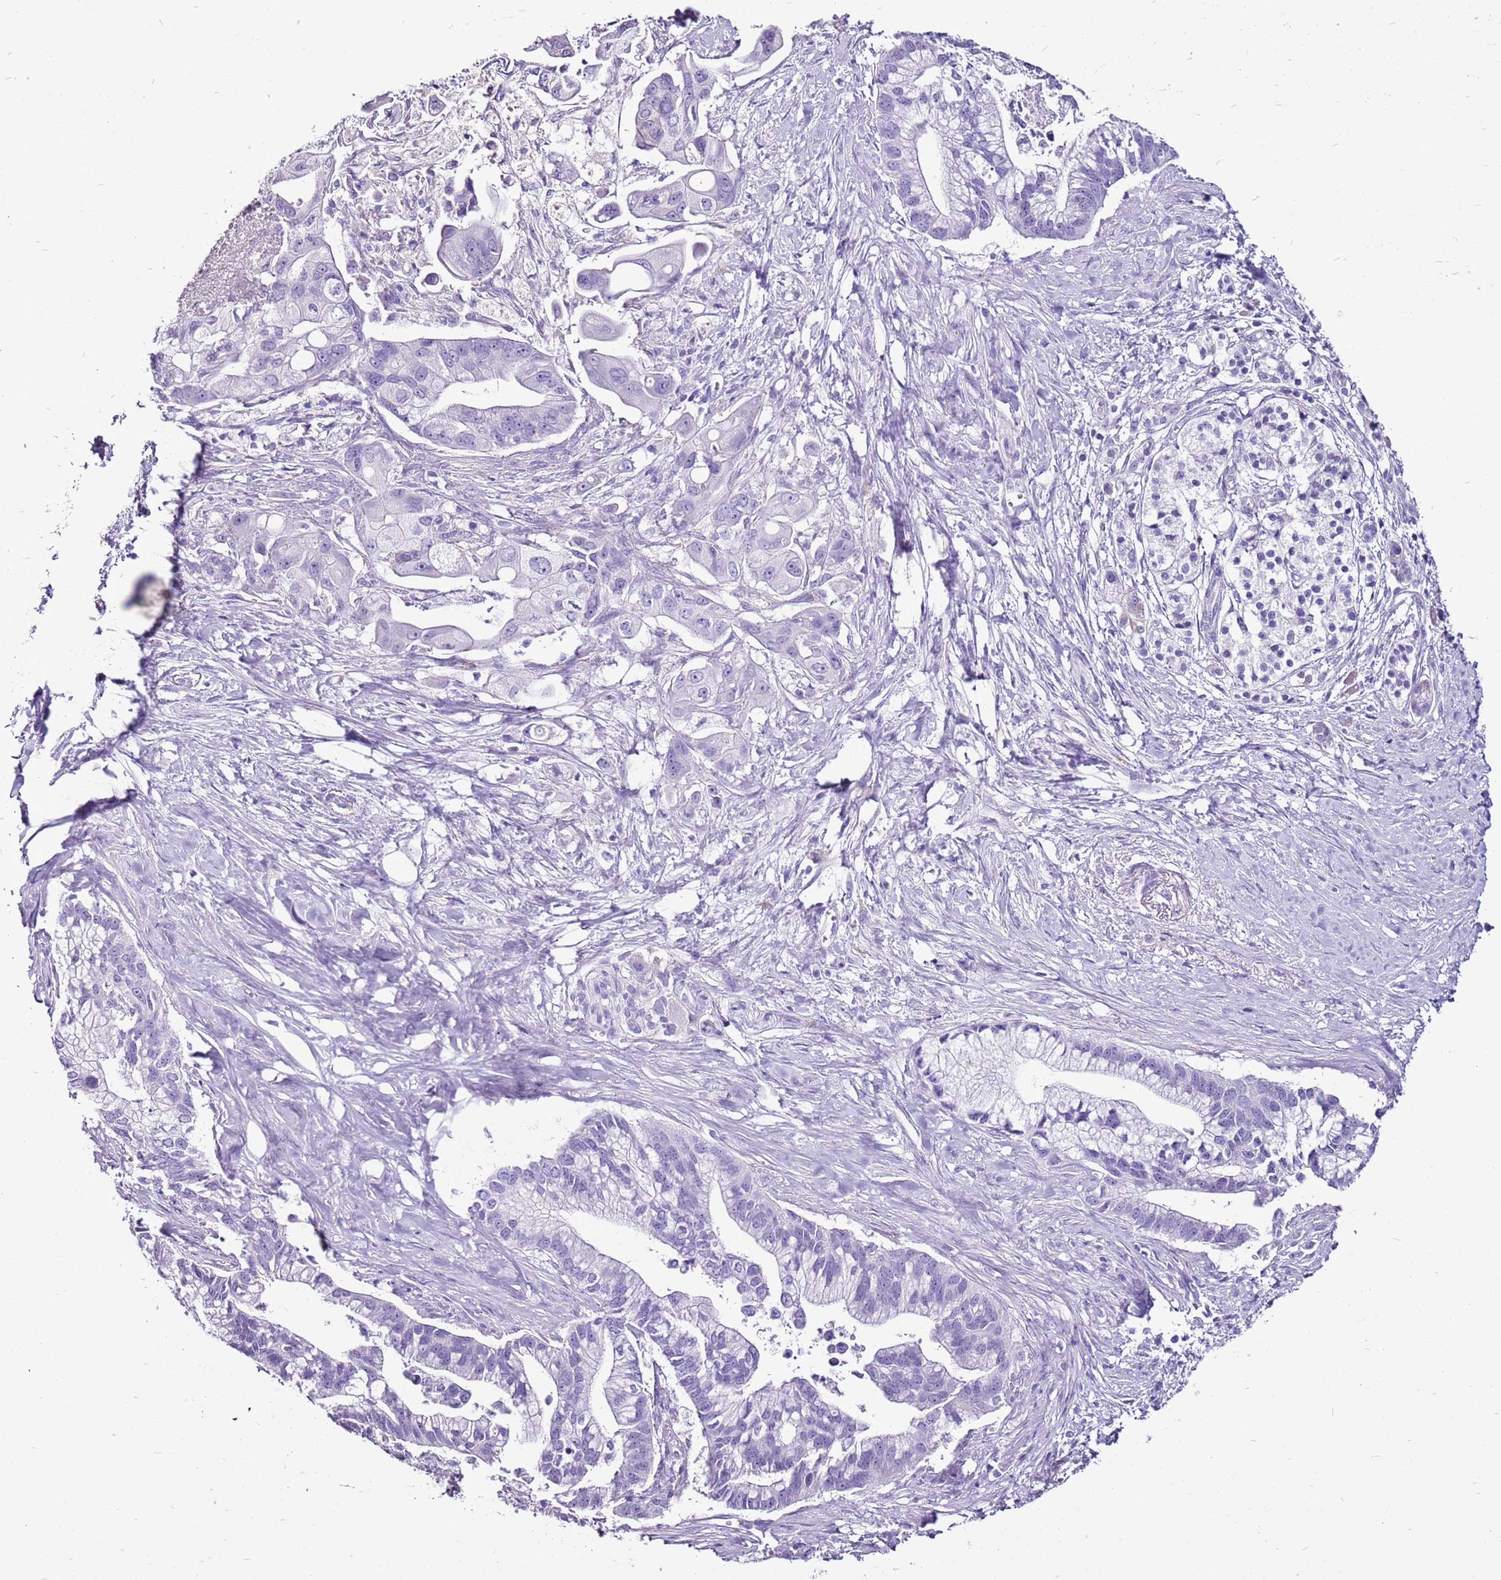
{"staining": {"intensity": "negative", "quantity": "none", "location": "none"}, "tissue": "pancreatic cancer", "cell_type": "Tumor cells", "image_type": "cancer", "snomed": [{"axis": "morphology", "description": "Adenocarcinoma, NOS"}, {"axis": "topography", "description": "Pancreas"}], "caption": "DAB immunohistochemical staining of pancreatic cancer exhibits no significant staining in tumor cells. (Immunohistochemistry, brightfield microscopy, high magnification).", "gene": "ACSS3", "patient": {"sex": "male", "age": 68}}